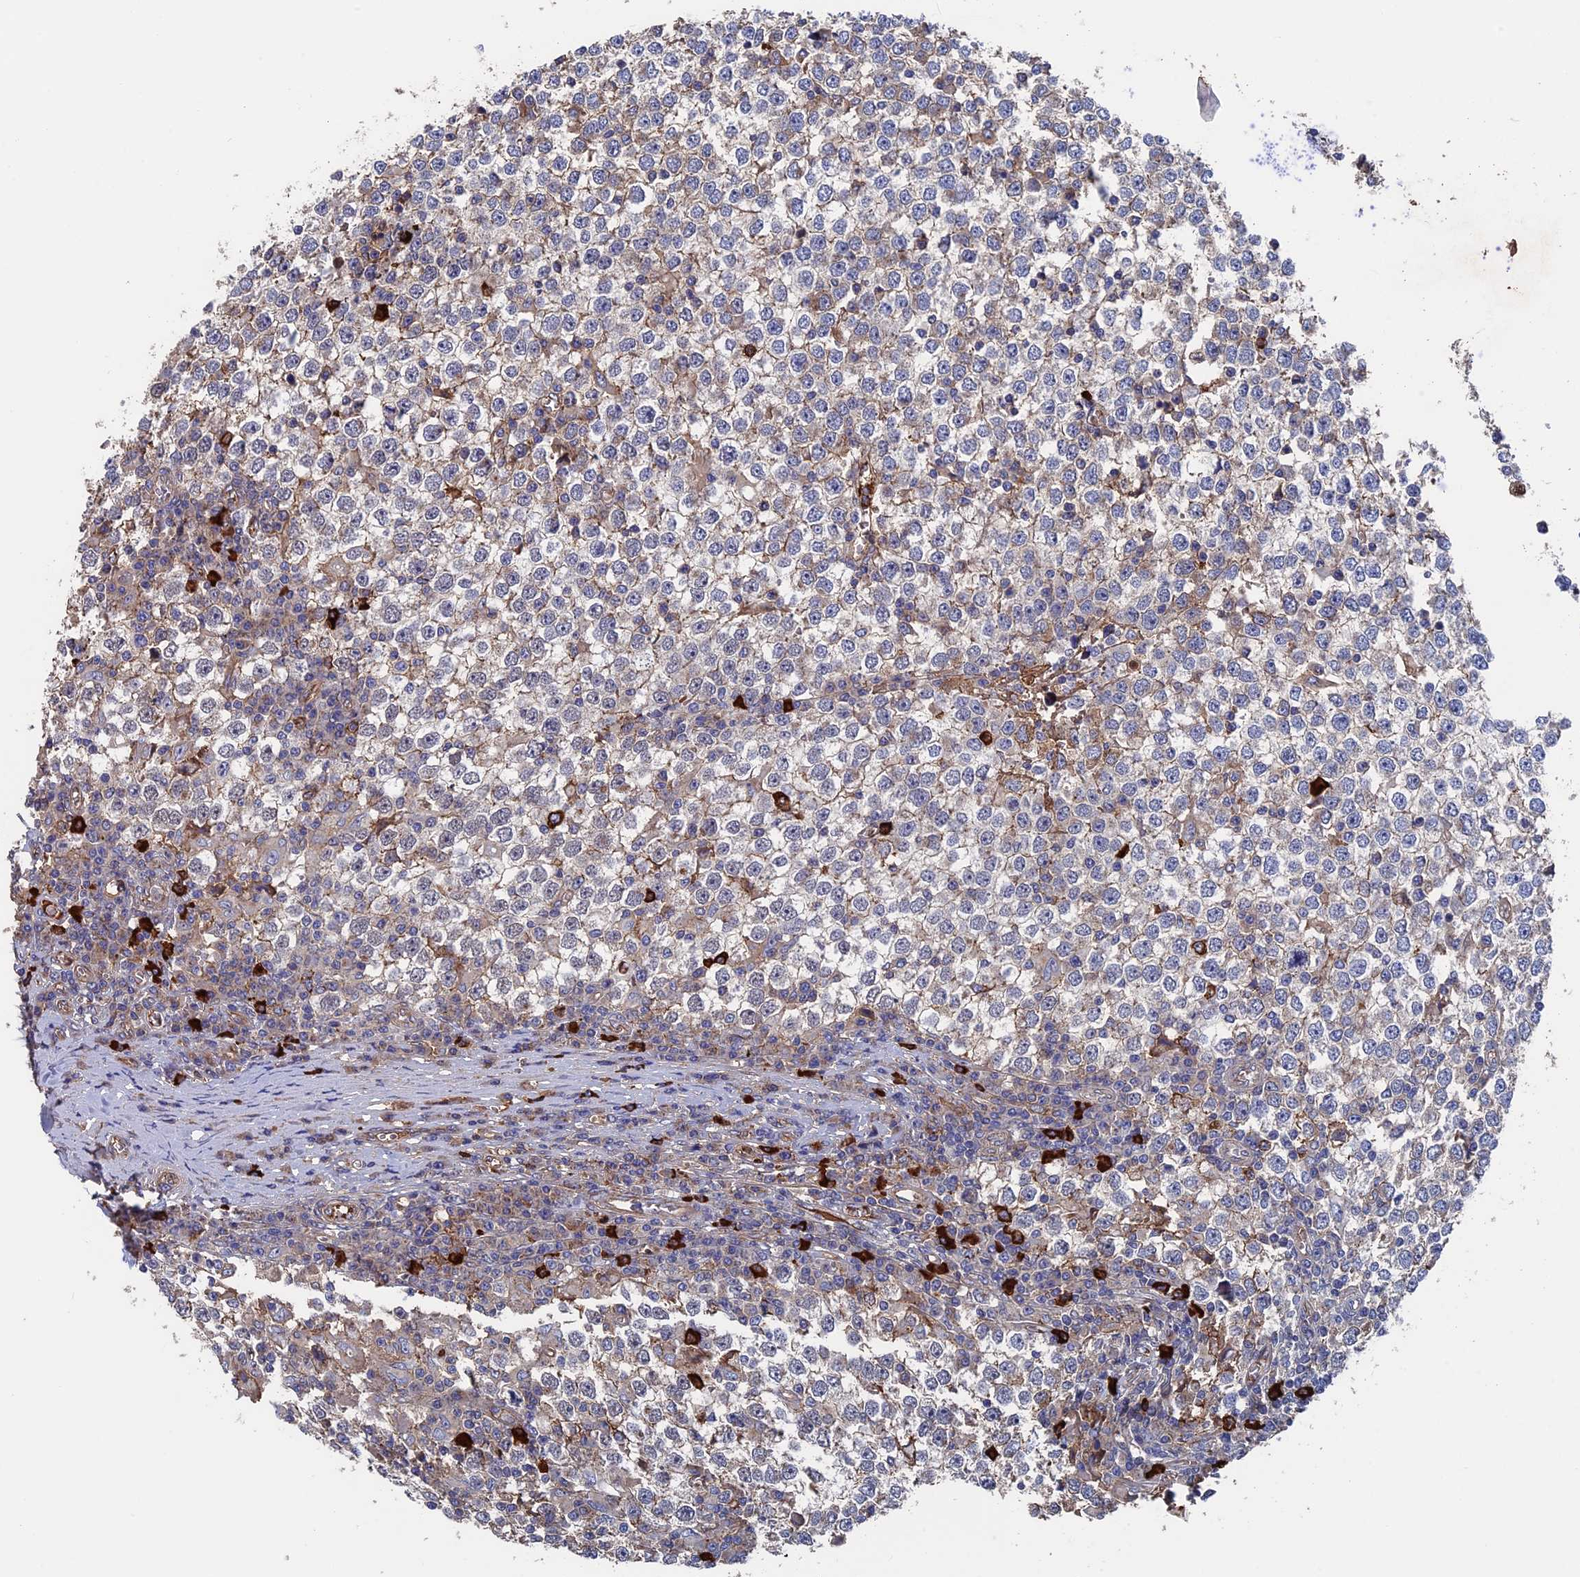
{"staining": {"intensity": "weak", "quantity": "<25%", "location": "cytoplasmic/membranous"}, "tissue": "testis cancer", "cell_type": "Tumor cells", "image_type": "cancer", "snomed": [{"axis": "morphology", "description": "Seminoma, NOS"}, {"axis": "topography", "description": "Testis"}], "caption": "Immunohistochemical staining of seminoma (testis) shows no significant expression in tumor cells.", "gene": "RPUSD1", "patient": {"sex": "male", "age": 65}}